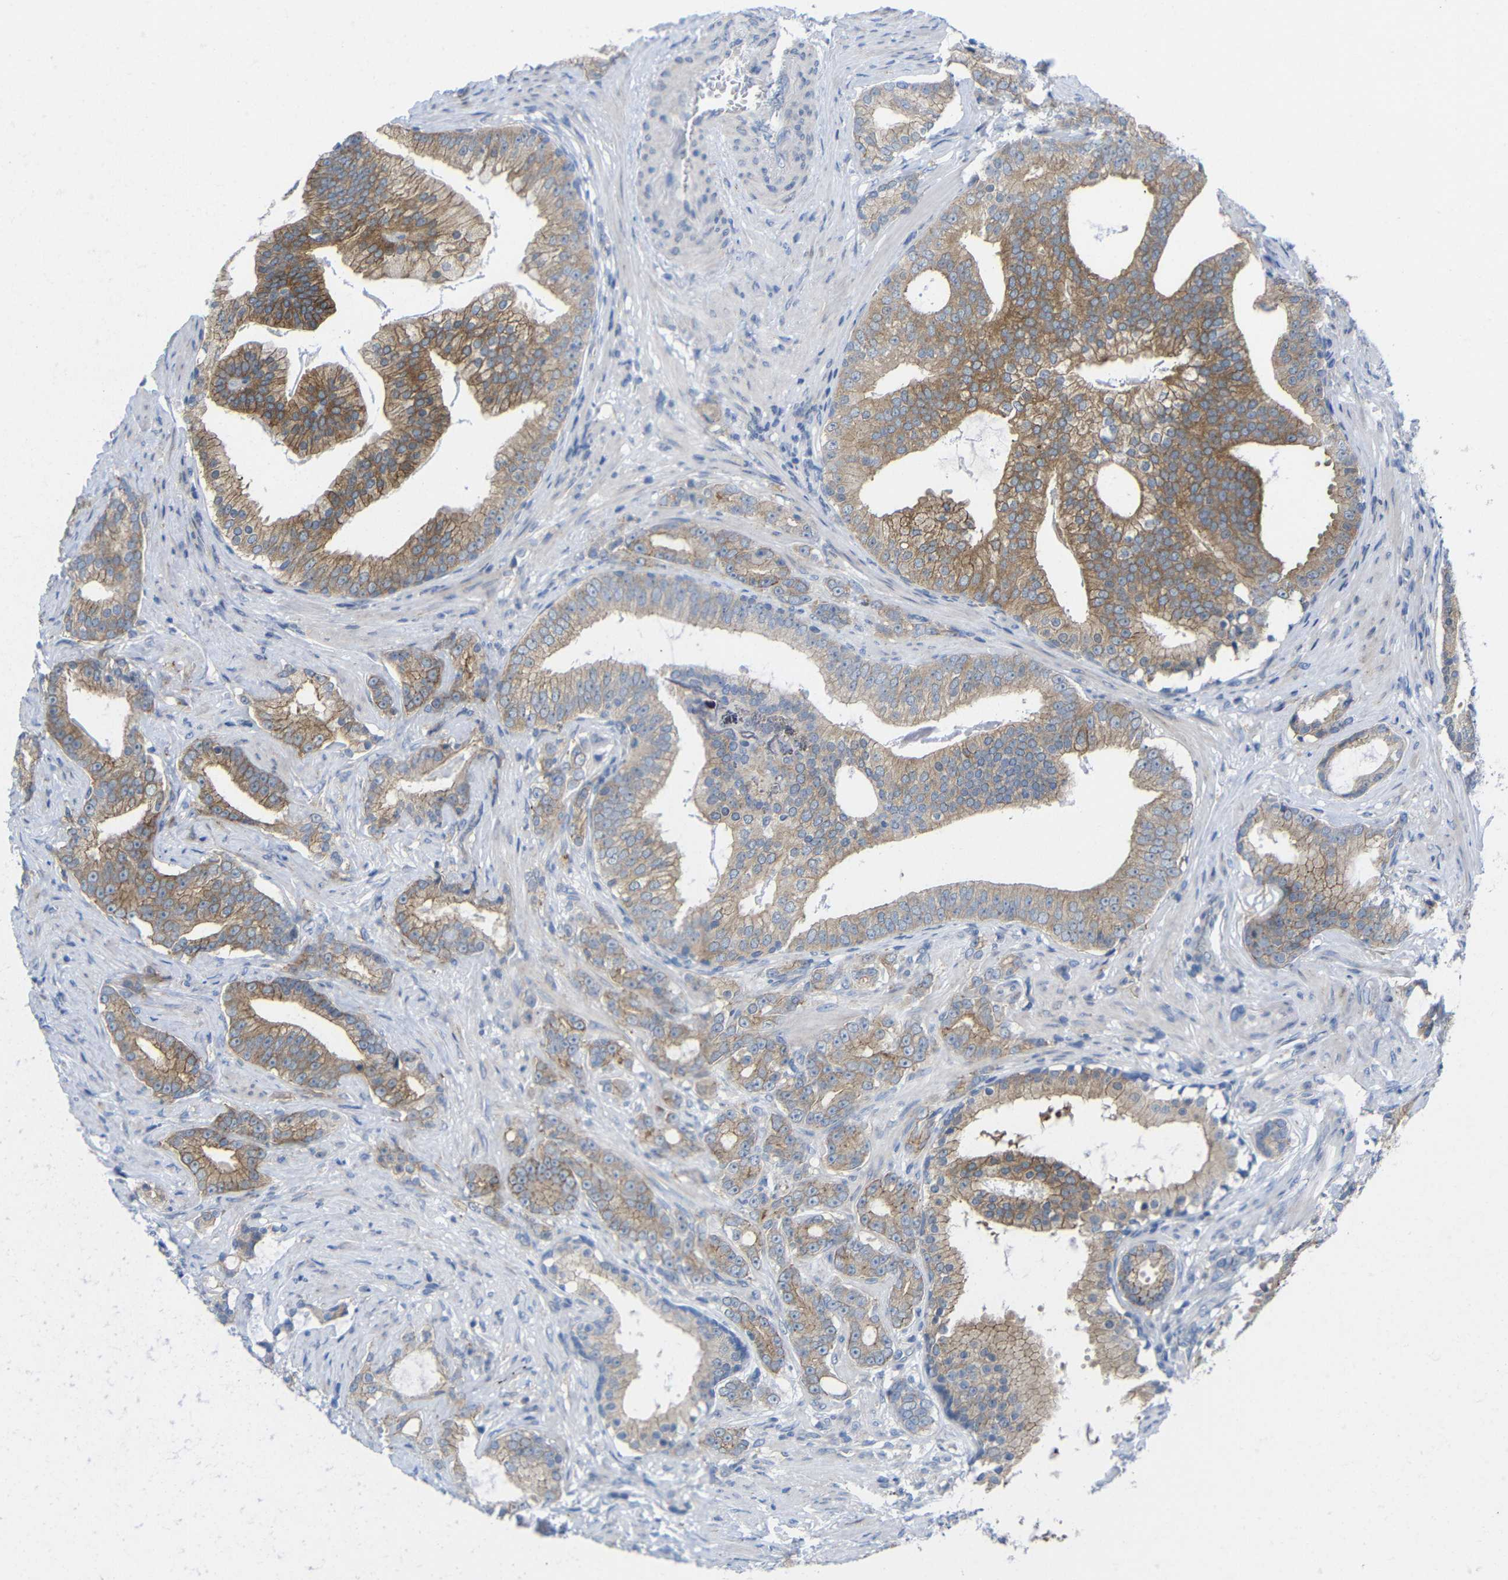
{"staining": {"intensity": "moderate", "quantity": "25%-75%", "location": "cytoplasmic/membranous"}, "tissue": "prostate cancer", "cell_type": "Tumor cells", "image_type": "cancer", "snomed": [{"axis": "morphology", "description": "Adenocarcinoma, Low grade"}, {"axis": "topography", "description": "Prostate"}], "caption": "Immunohistochemical staining of human adenocarcinoma (low-grade) (prostate) exhibits medium levels of moderate cytoplasmic/membranous expression in approximately 25%-75% of tumor cells.", "gene": "CMTM1", "patient": {"sex": "male", "age": 58}}